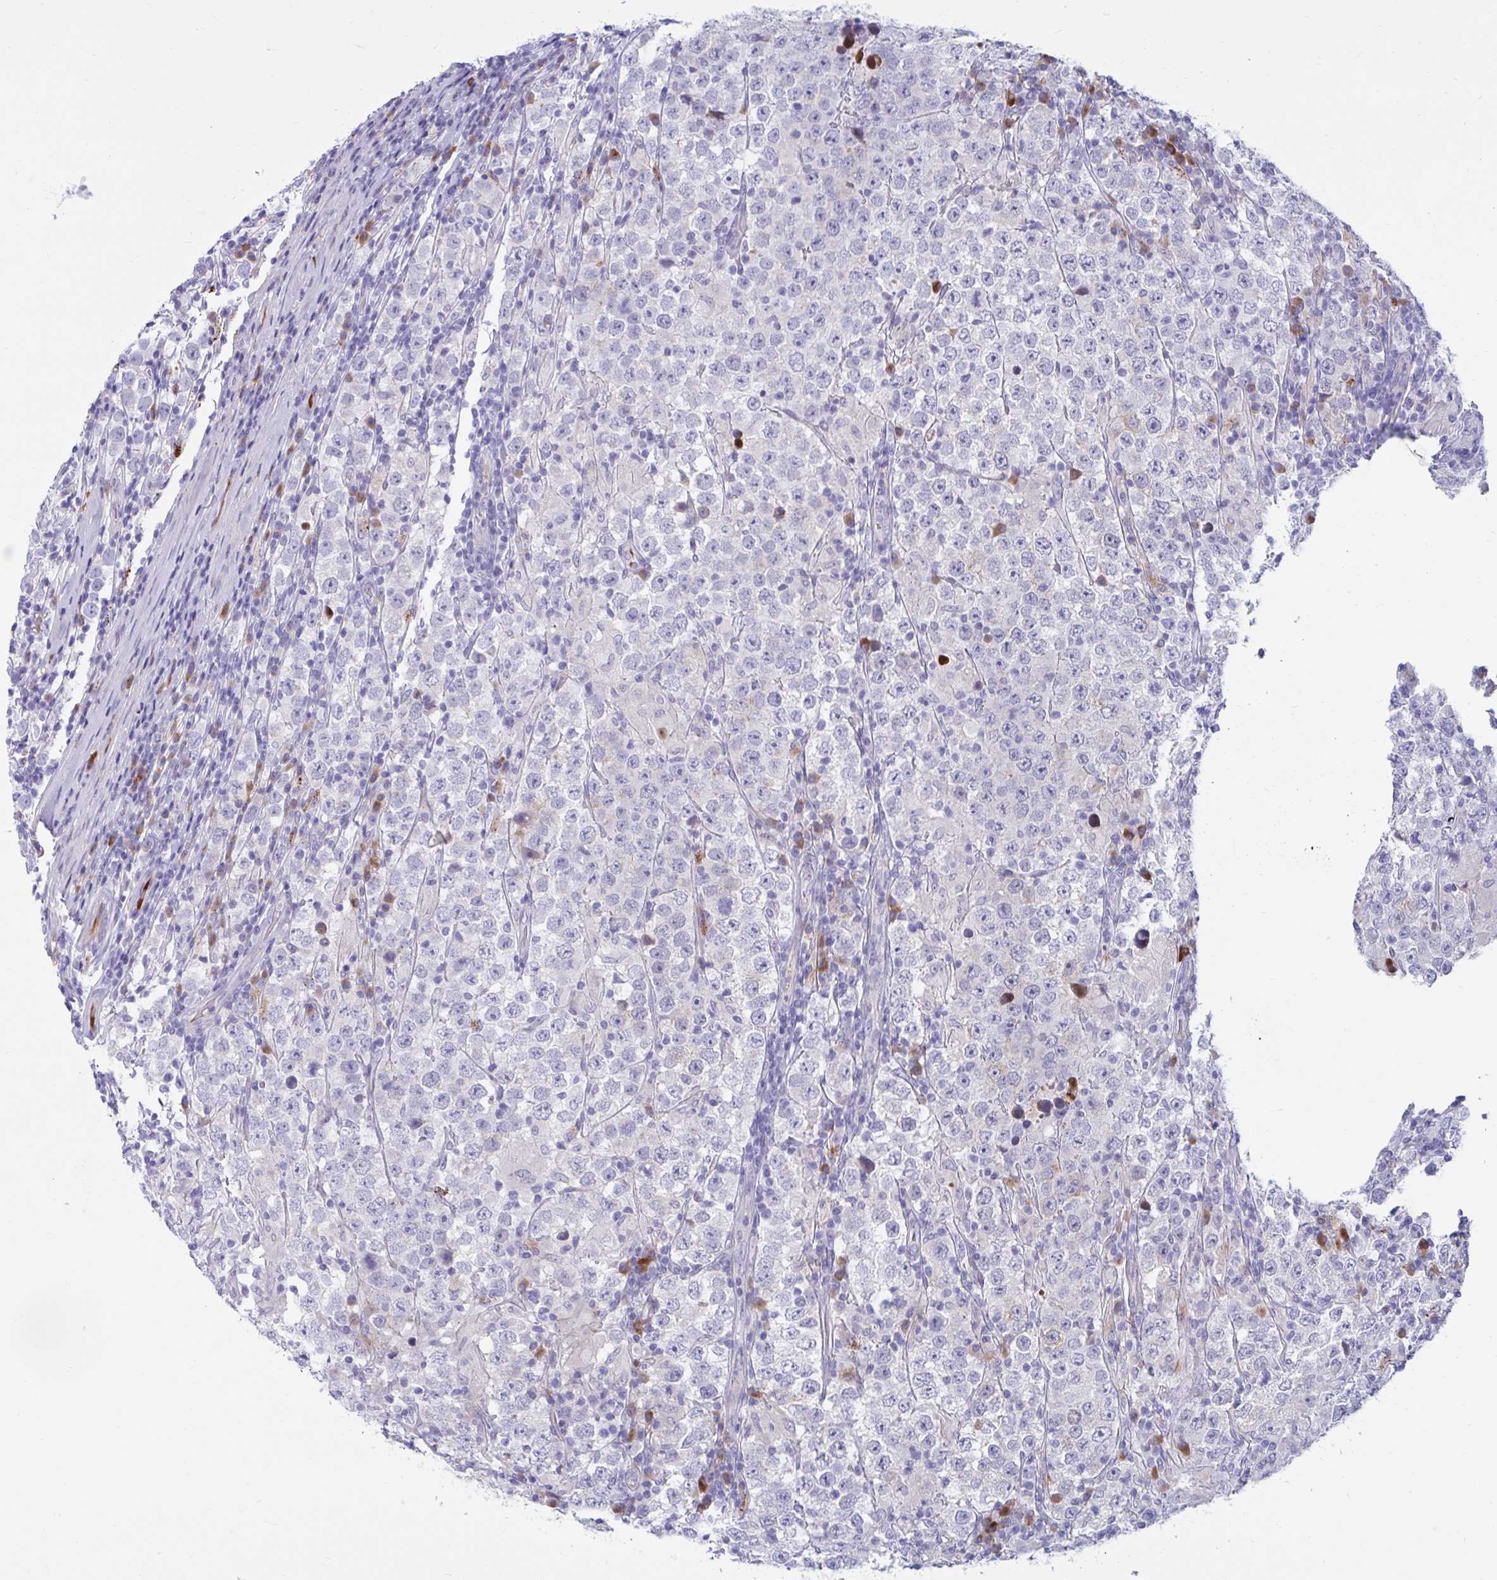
{"staining": {"intensity": "negative", "quantity": "none", "location": "none"}, "tissue": "testis cancer", "cell_type": "Tumor cells", "image_type": "cancer", "snomed": [{"axis": "morphology", "description": "Normal tissue, NOS"}, {"axis": "morphology", "description": "Urothelial carcinoma, High grade"}, {"axis": "morphology", "description": "Seminoma, NOS"}, {"axis": "morphology", "description": "Carcinoma, Embryonal, NOS"}, {"axis": "topography", "description": "Urinary bladder"}, {"axis": "topography", "description": "Testis"}], "caption": "A micrograph of human testis cancer is negative for staining in tumor cells. Brightfield microscopy of IHC stained with DAB (brown) and hematoxylin (blue), captured at high magnification.", "gene": "FAM219B", "patient": {"sex": "male", "age": 41}}